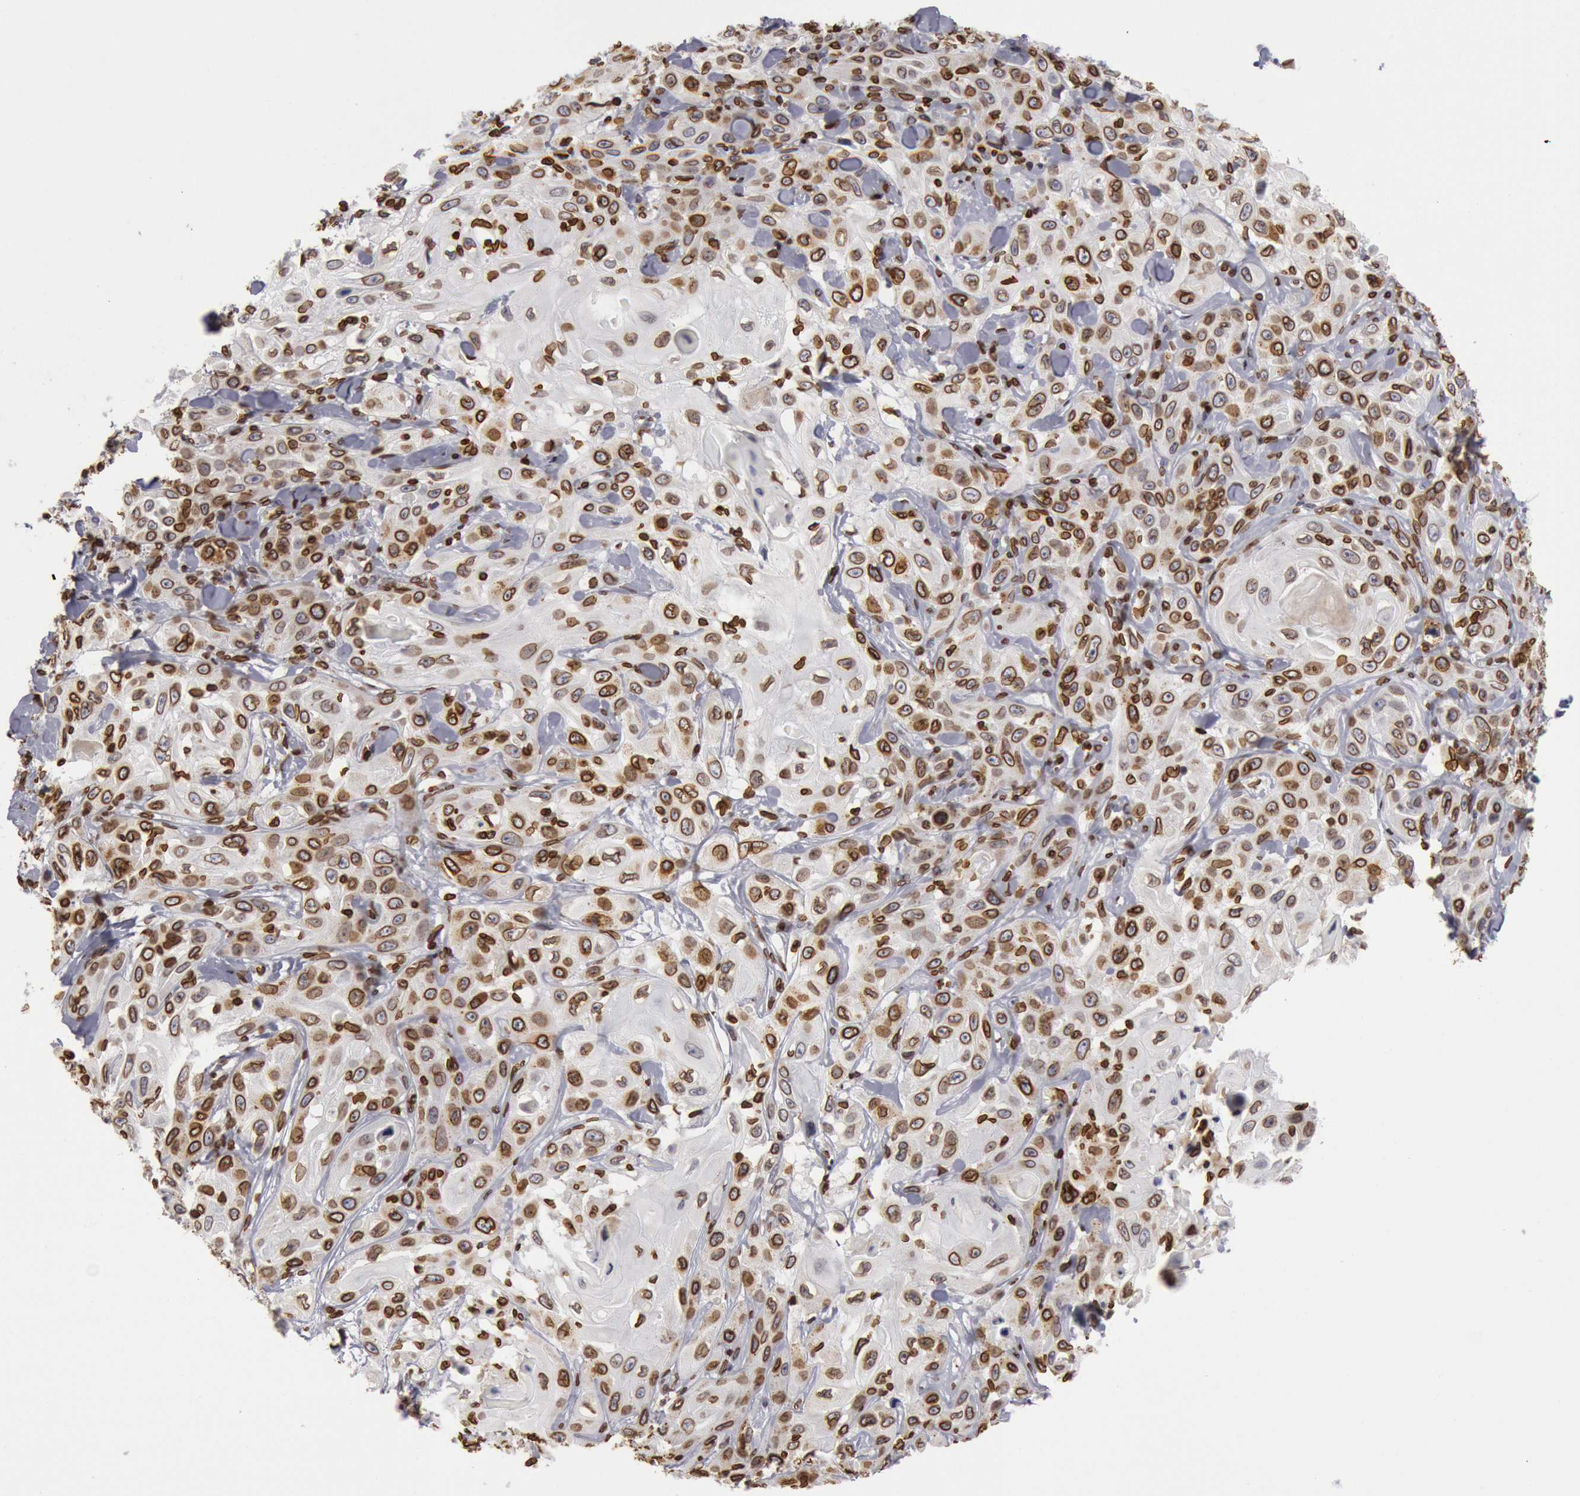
{"staining": {"intensity": "moderate", "quantity": ">75%", "location": "cytoplasmic/membranous,nuclear"}, "tissue": "skin cancer", "cell_type": "Tumor cells", "image_type": "cancer", "snomed": [{"axis": "morphology", "description": "Squamous cell carcinoma, NOS"}, {"axis": "topography", "description": "Skin"}], "caption": "This image shows IHC staining of skin squamous cell carcinoma, with medium moderate cytoplasmic/membranous and nuclear expression in approximately >75% of tumor cells.", "gene": "SUN2", "patient": {"sex": "male", "age": 84}}